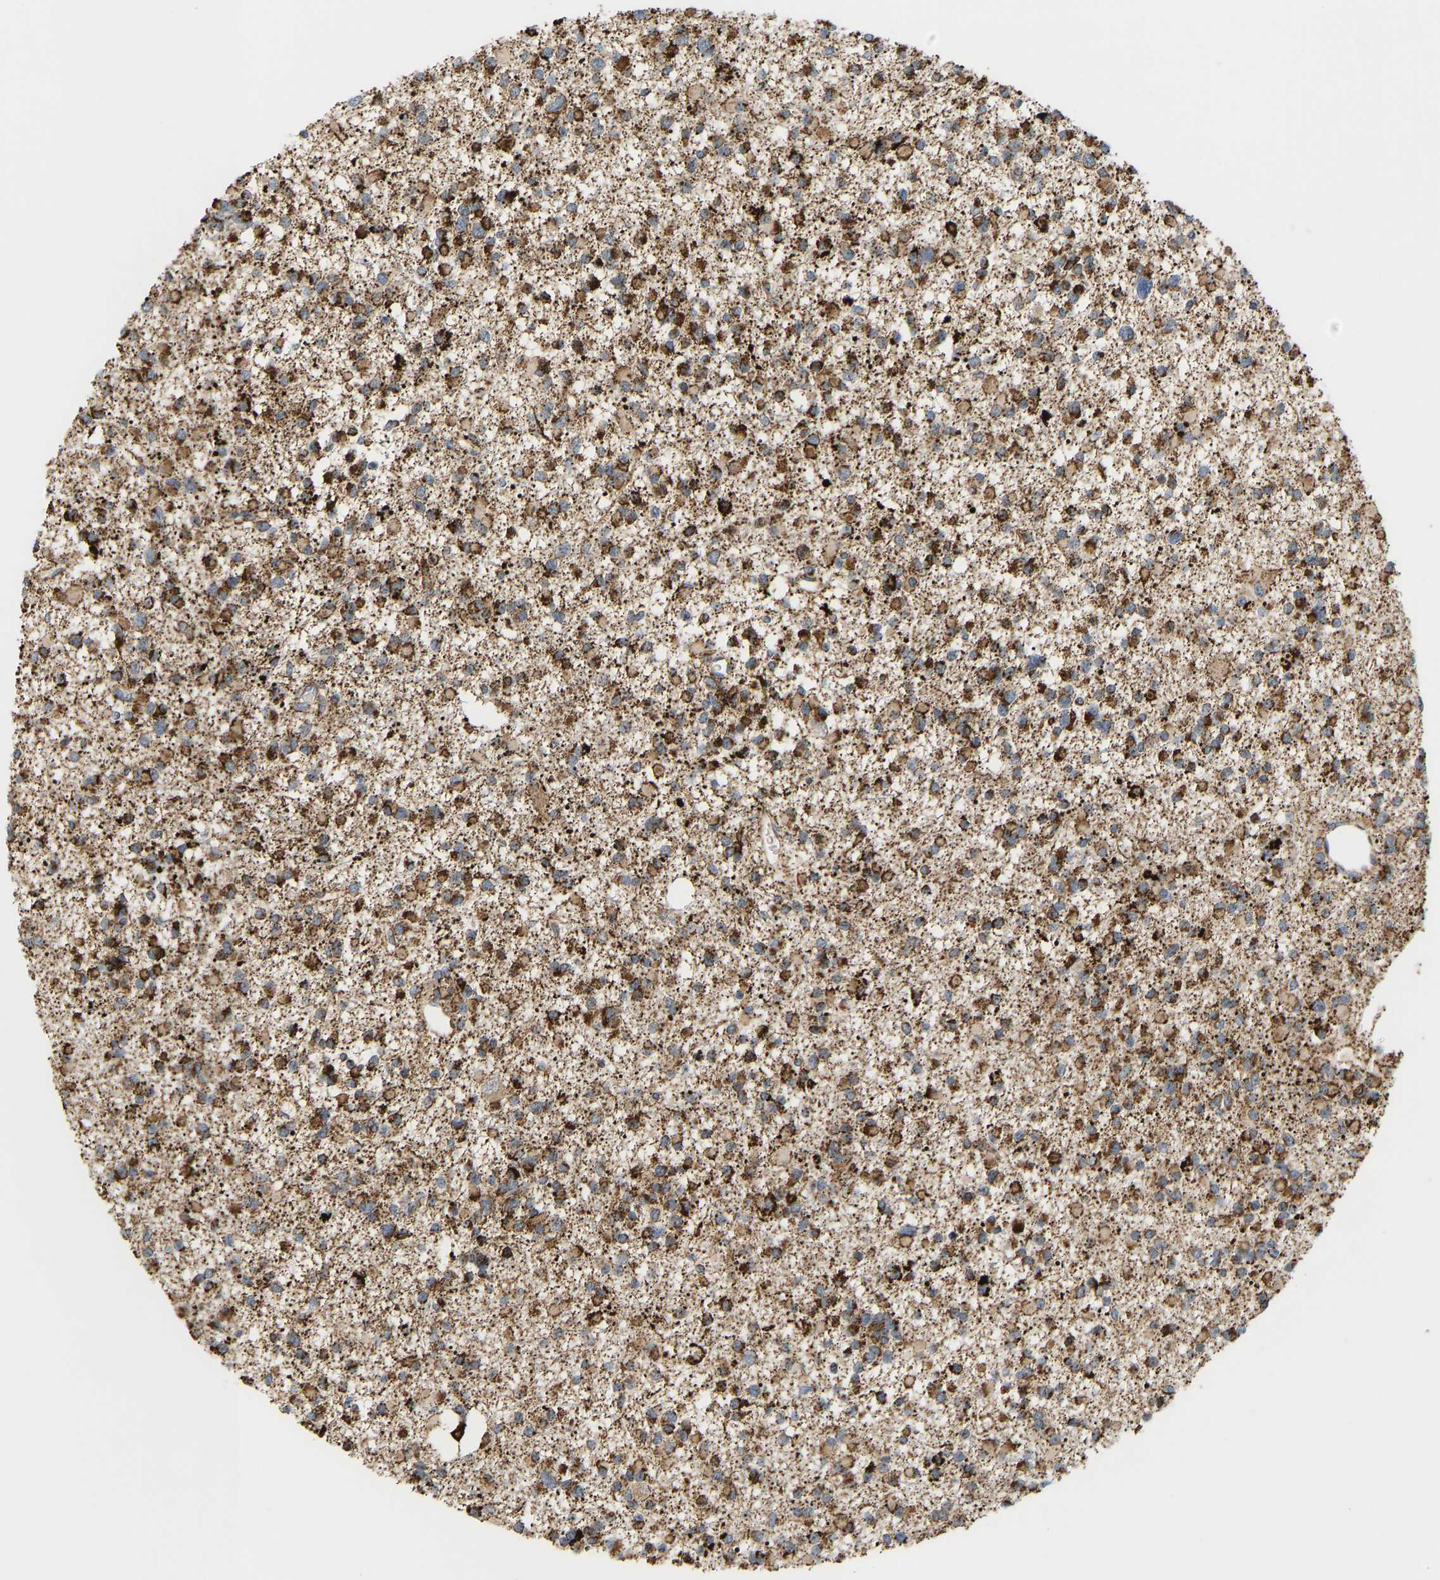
{"staining": {"intensity": "strong", "quantity": ">75%", "location": "cytoplasmic/membranous"}, "tissue": "glioma", "cell_type": "Tumor cells", "image_type": "cancer", "snomed": [{"axis": "morphology", "description": "Glioma, malignant, Low grade"}, {"axis": "topography", "description": "Brain"}], "caption": "Tumor cells reveal strong cytoplasmic/membranous positivity in approximately >75% of cells in glioma.", "gene": "GPSM2", "patient": {"sex": "female", "age": 22}}